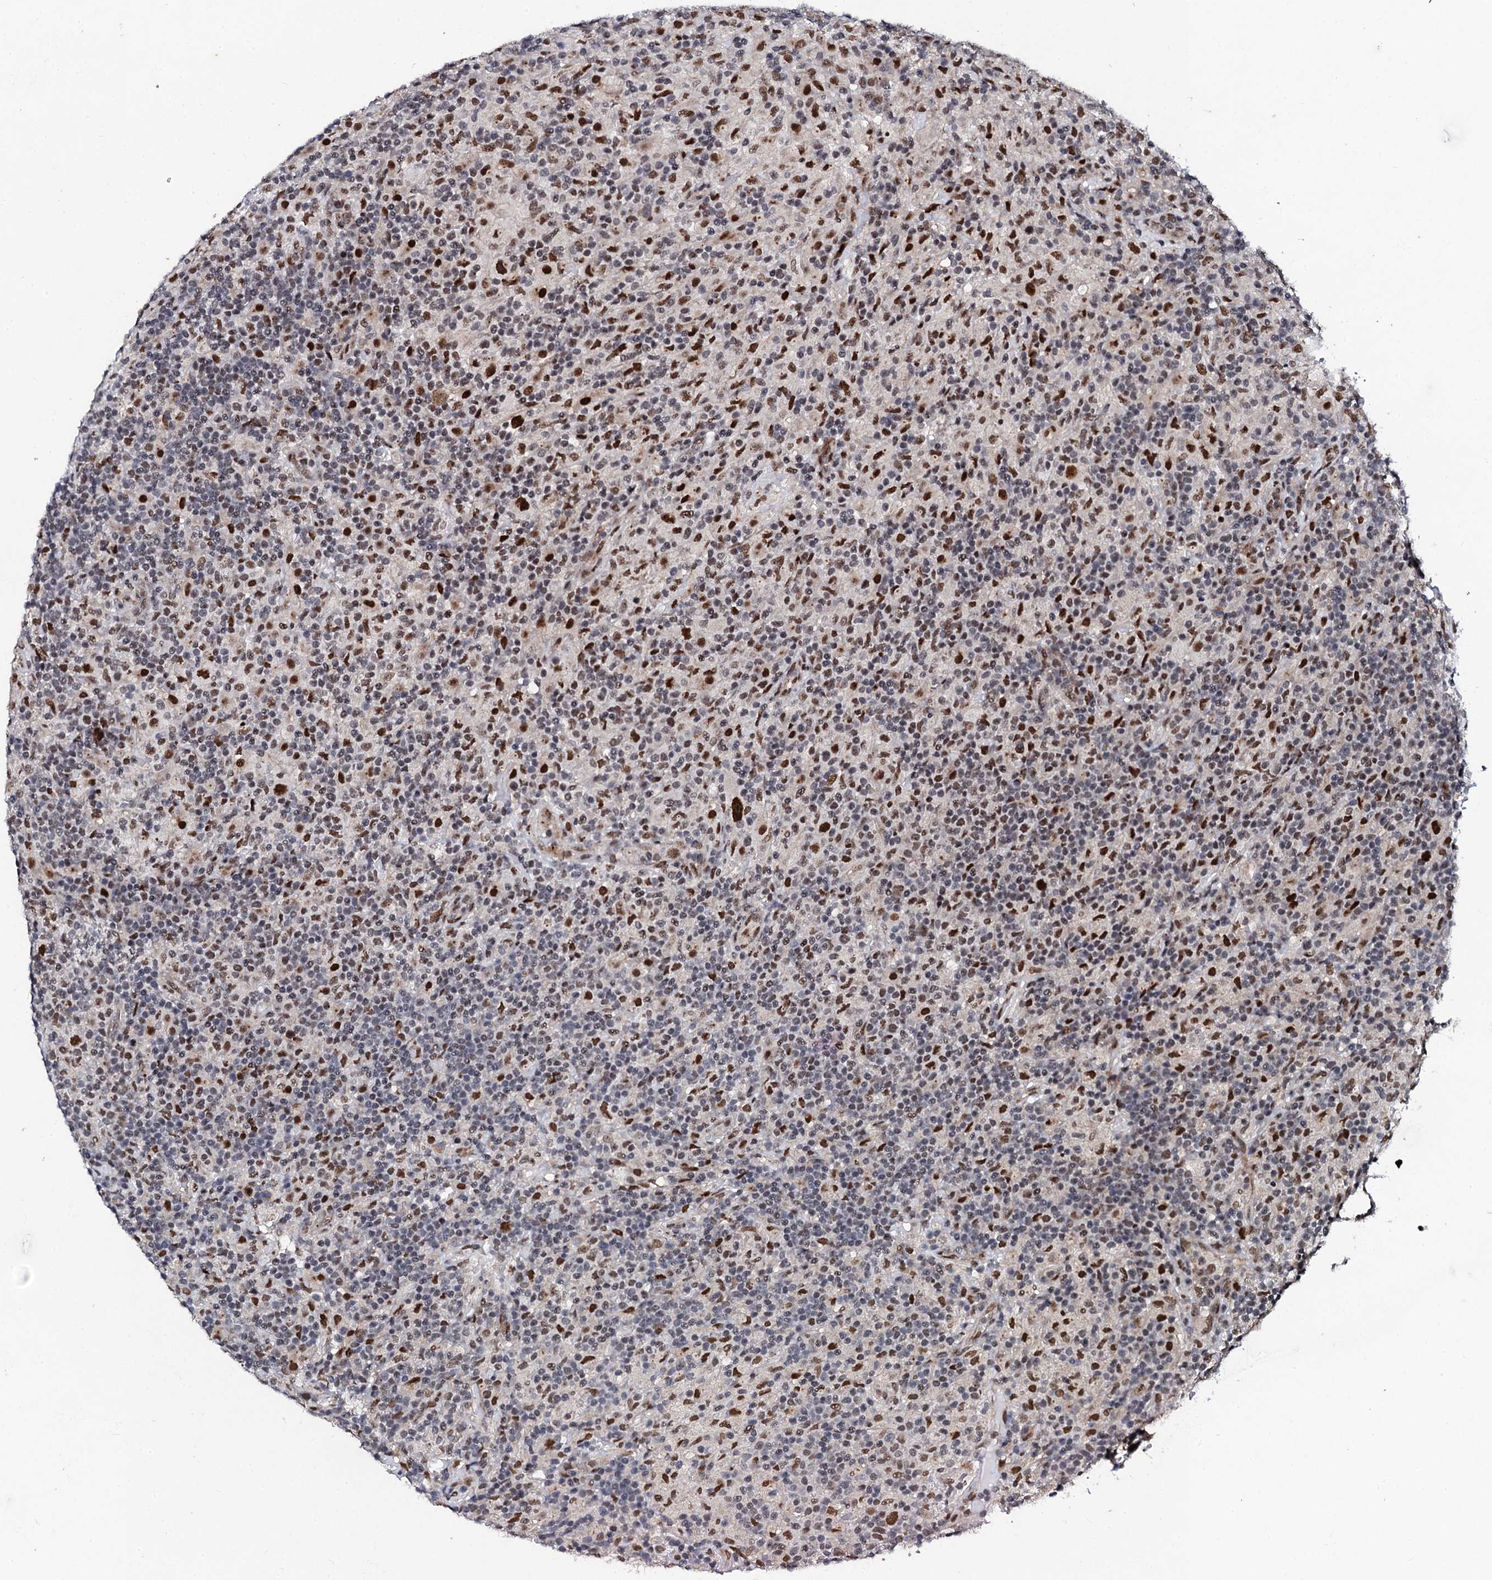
{"staining": {"intensity": "strong", "quantity": ">75%", "location": "nuclear"}, "tissue": "lymphoma", "cell_type": "Tumor cells", "image_type": "cancer", "snomed": [{"axis": "morphology", "description": "Hodgkin's disease, NOS"}, {"axis": "topography", "description": "Lymph node"}], "caption": "Brown immunohistochemical staining in Hodgkin's disease demonstrates strong nuclear expression in approximately >75% of tumor cells.", "gene": "CSTF3", "patient": {"sex": "male", "age": 70}}